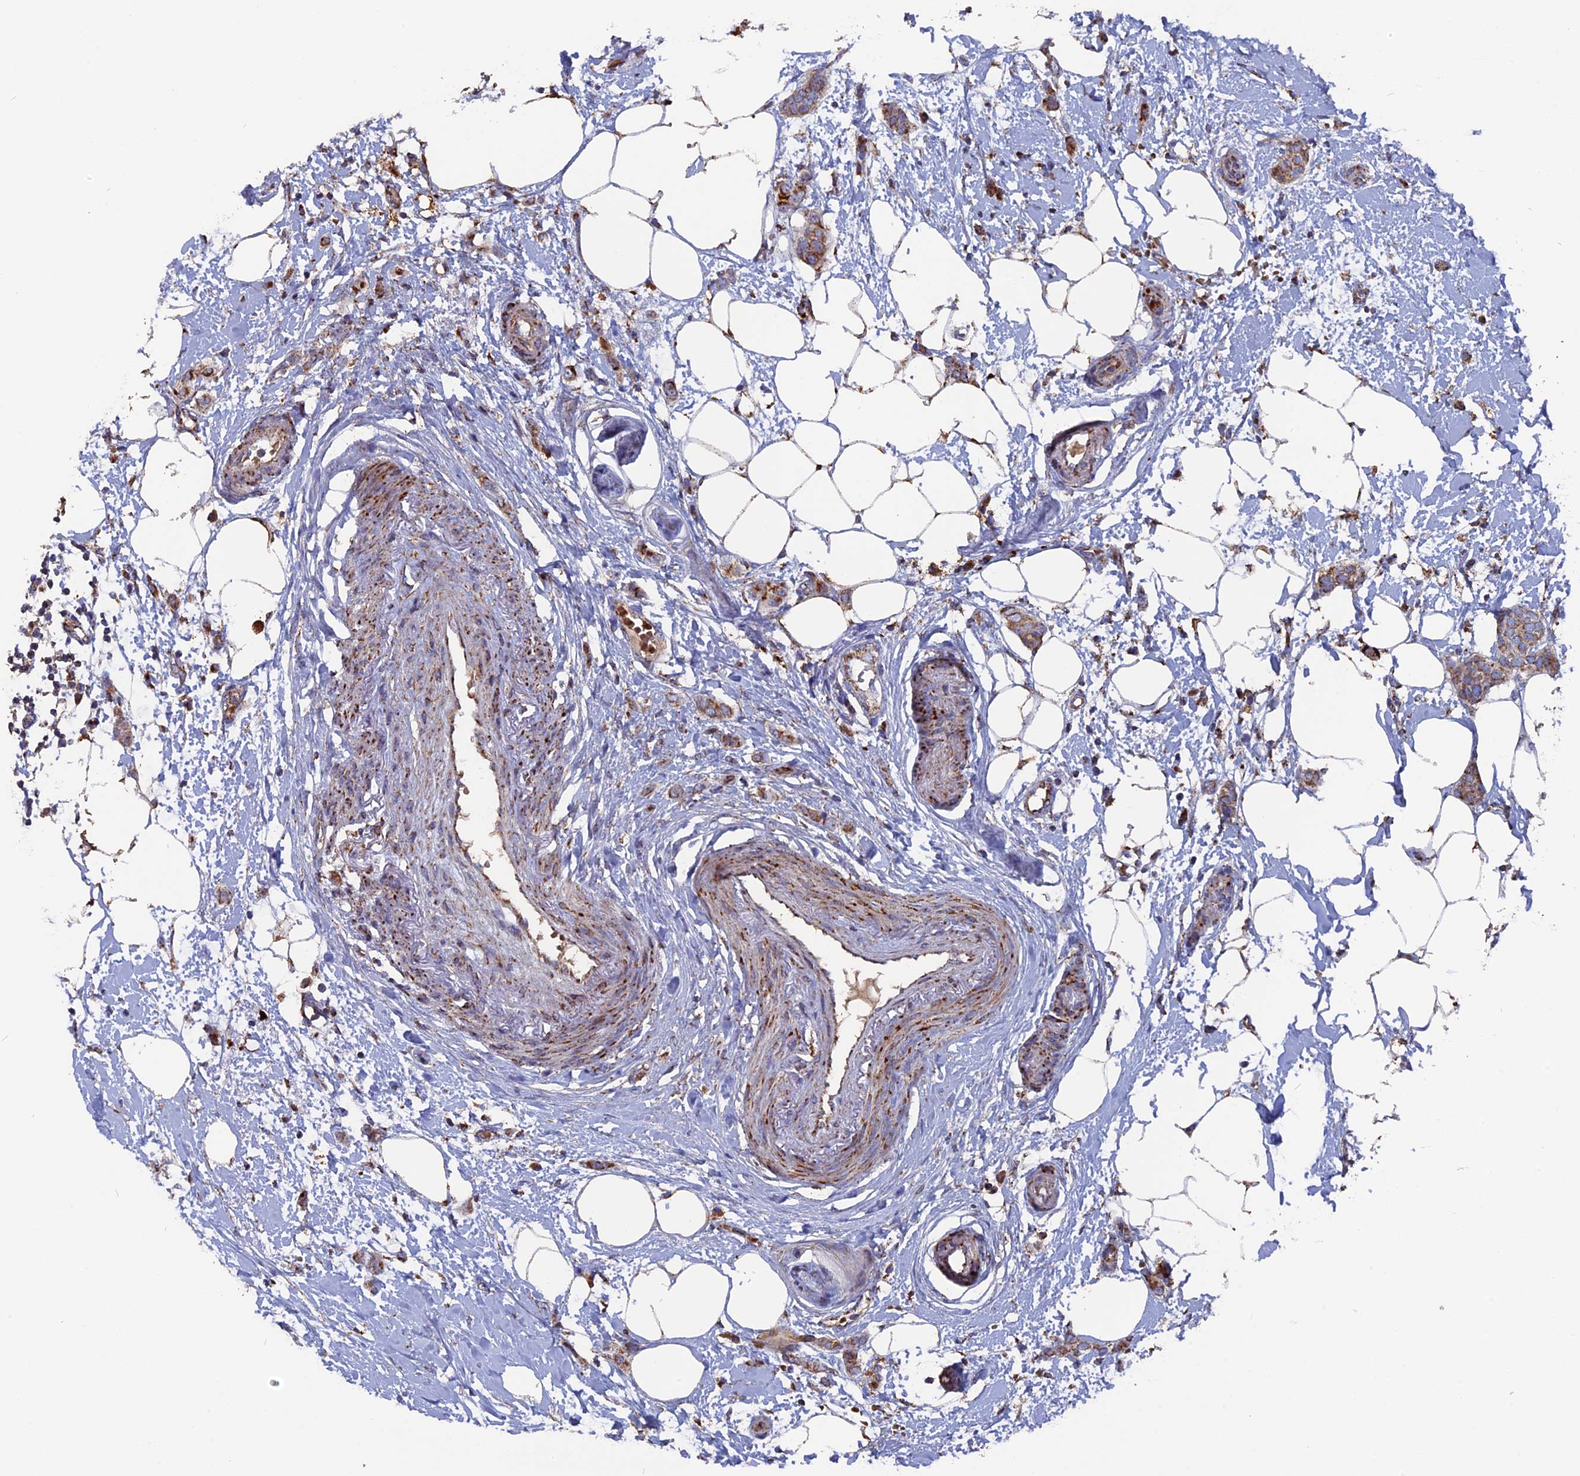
{"staining": {"intensity": "moderate", "quantity": ">75%", "location": "cytoplasmic/membranous"}, "tissue": "breast cancer", "cell_type": "Tumor cells", "image_type": "cancer", "snomed": [{"axis": "morphology", "description": "Duct carcinoma"}, {"axis": "topography", "description": "Breast"}], "caption": "Protein expression analysis of breast cancer exhibits moderate cytoplasmic/membranous positivity in about >75% of tumor cells.", "gene": "TGFA", "patient": {"sex": "female", "age": 72}}